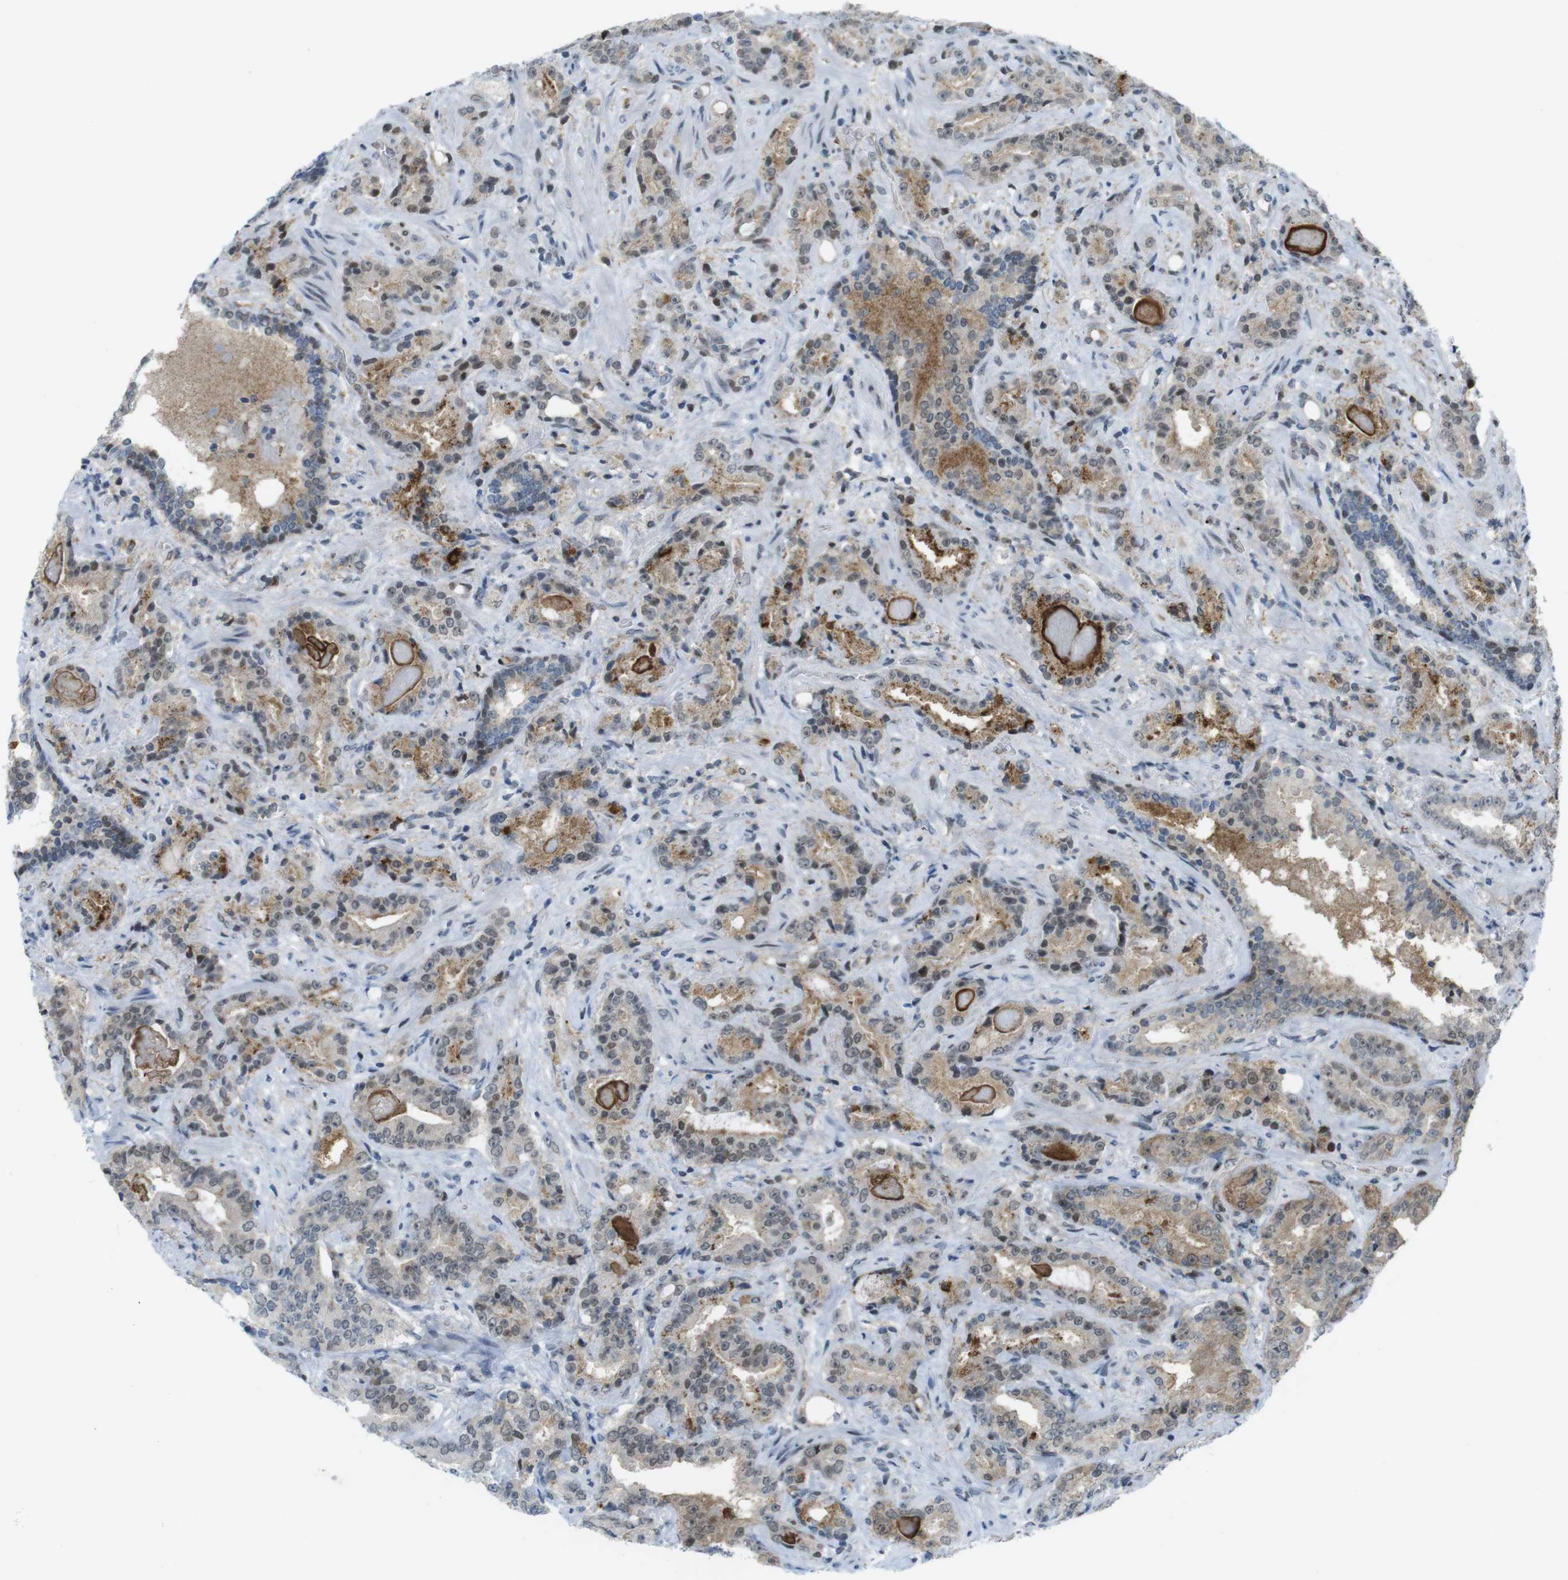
{"staining": {"intensity": "weak", "quantity": "25%-75%", "location": "cytoplasmic/membranous,nuclear"}, "tissue": "prostate cancer", "cell_type": "Tumor cells", "image_type": "cancer", "snomed": [{"axis": "morphology", "description": "Adenocarcinoma, Low grade"}, {"axis": "topography", "description": "Prostate"}], "caption": "The photomicrograph reveals a brown stain indicating the presence of a protein in the cytoplasmic/membranous and nuclear of tumor cells in adenocarcinoma (low-grade) (prostate).", "gene": "UBB", "patient": {"sex": "male", "age": 60}}